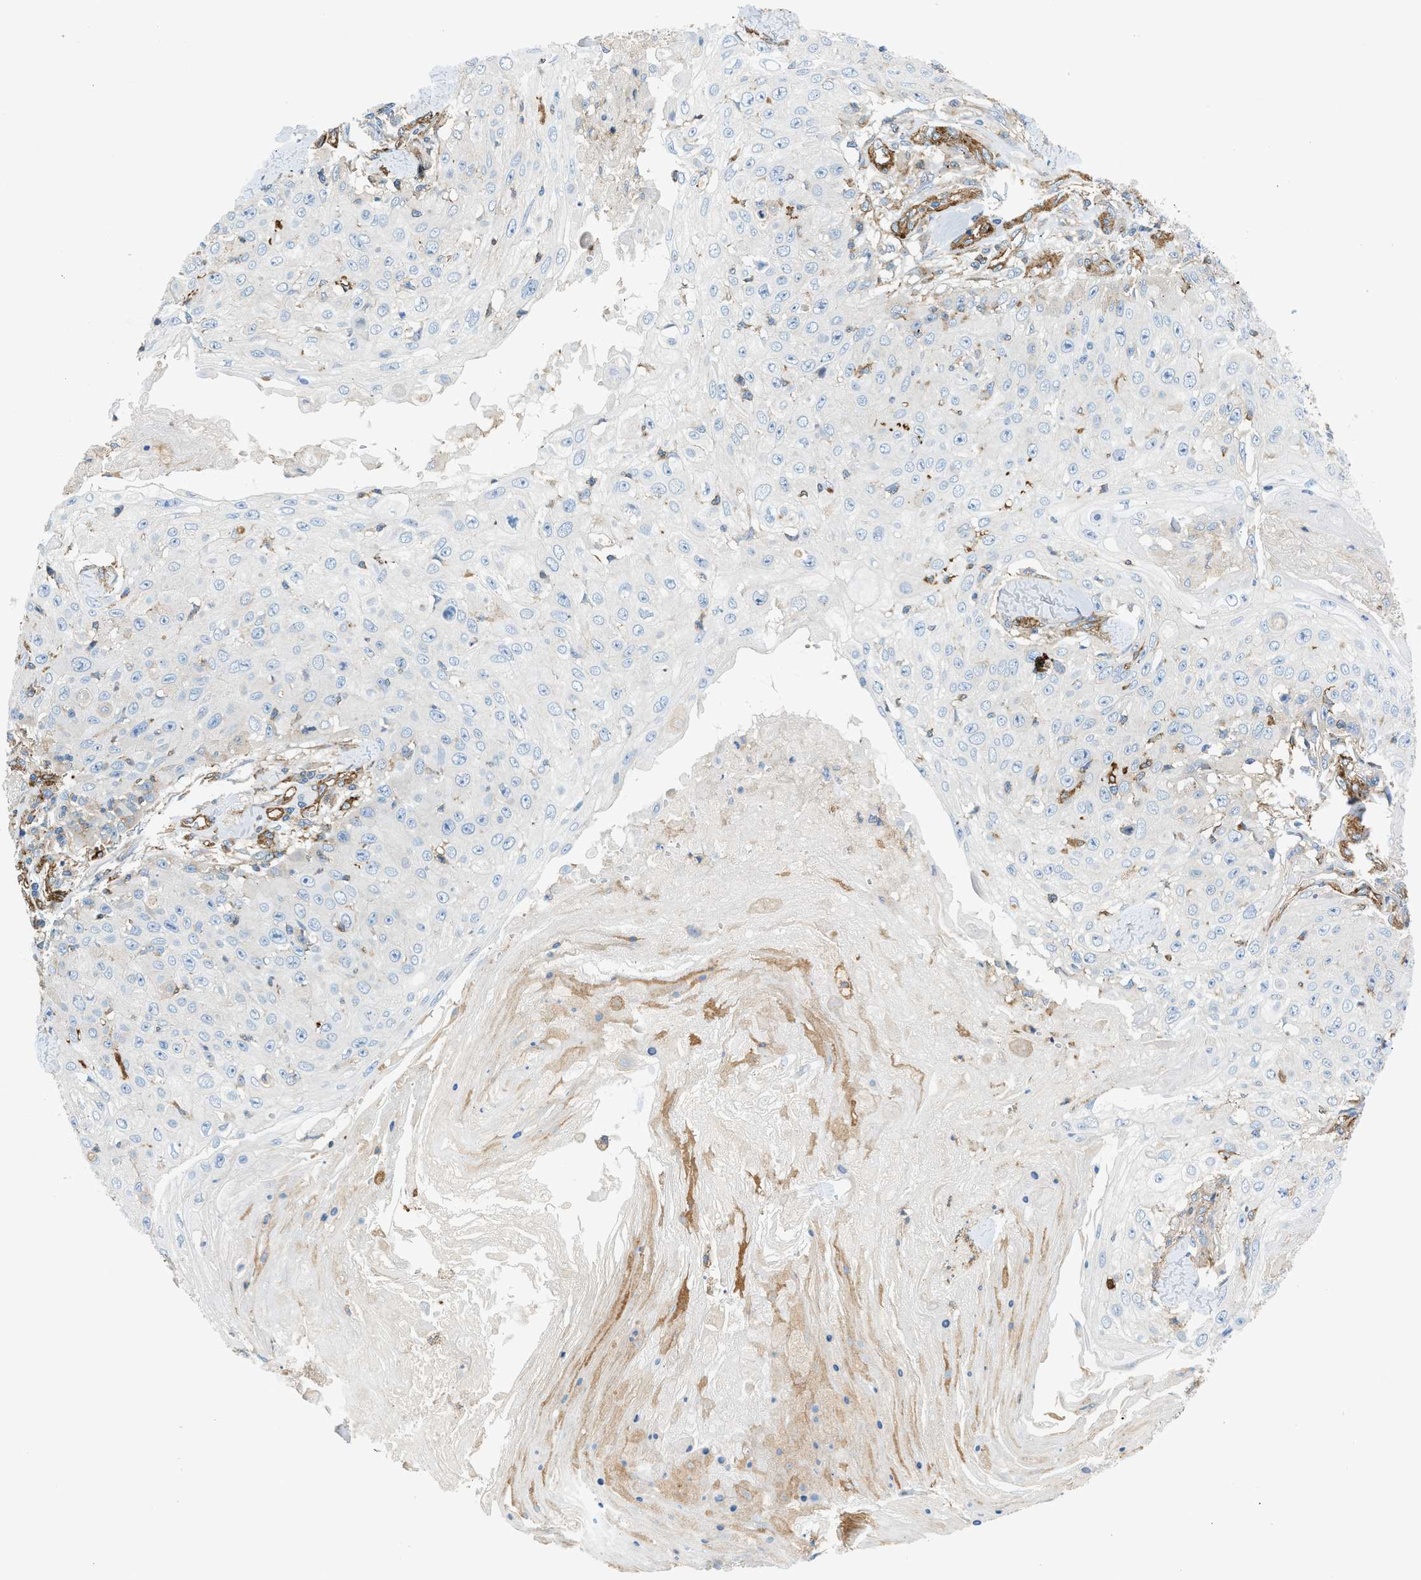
{"staining": {"intensity": "negative", "quantity": "none", "location": "none"}, "tissue": "skin cancer", "cell_type": "Tumor cells", "image_type": "cancer", "snomed": [{"axis": "morphology", "description": "Squamous cell carcinoma, NOS"}, {"axis": "topography", "description": "Skin"}], "caption": "High power microscopy photomicrograph of an immunohistochemistry image of skin cancer (squamous cell carcinoma), revealing no significant staining in tumor cells.", "gene": "HIP1", "patient": {"sex": "male", "age": 86}}